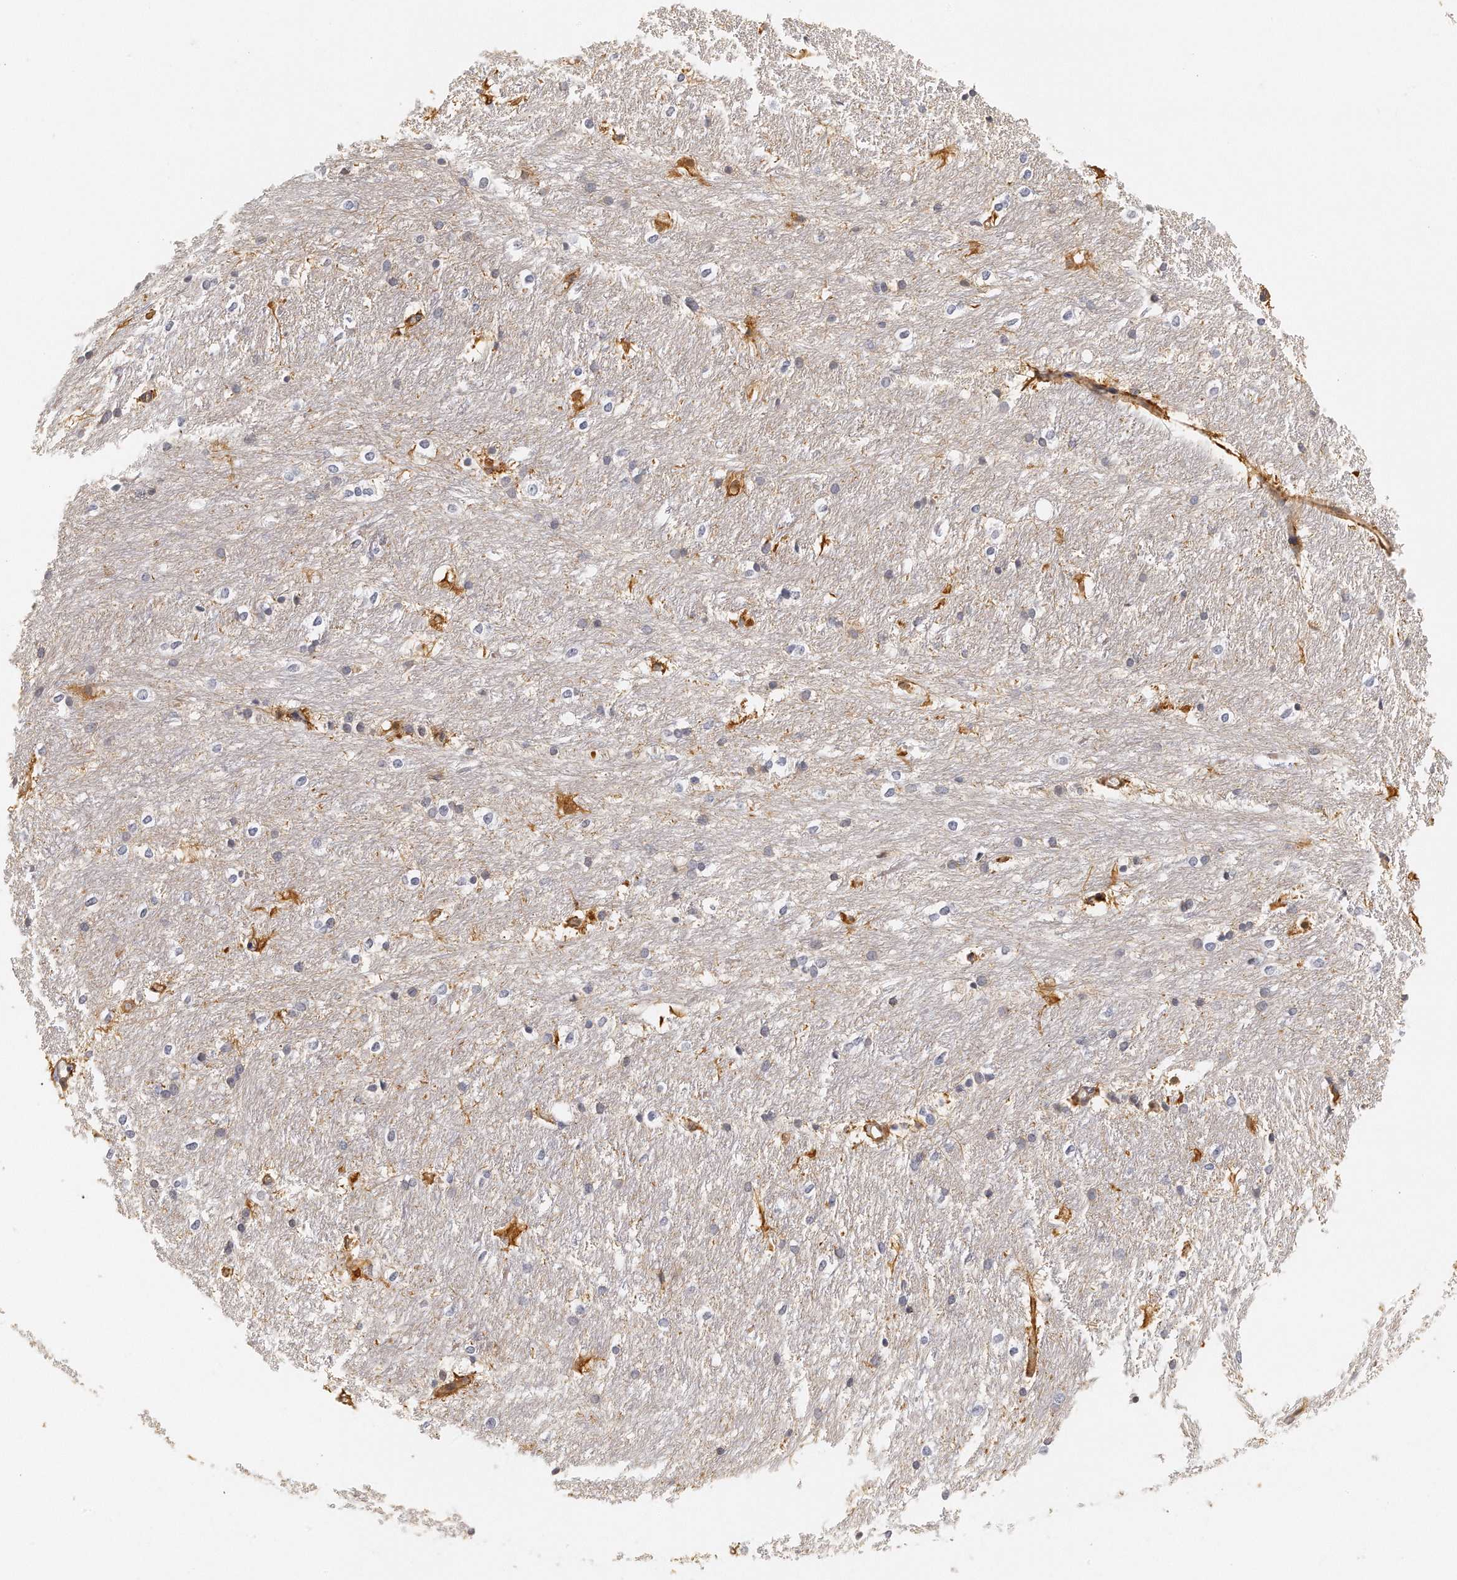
{"staining": {"intensity": "moderate", "quantity": "<25%", "location": "cytoplasmic/membranous"}, "tissue": "caudate", "cell_type": "Glial cells", "image_type": "normal", "snomed": [{"axis": "morphology", "description": "Normal tissue, NOS"}, {"axis": "topography", "description": "Lateral ventricle wall"}], "caption": "Immunohistochemical staining of benign caudate exhibits low levels of moderate cytoplasmic/membranous positivity in about <25% of glial cells.", "gene": "CHST7", "patient": {"sex": "female", "age": 19}}